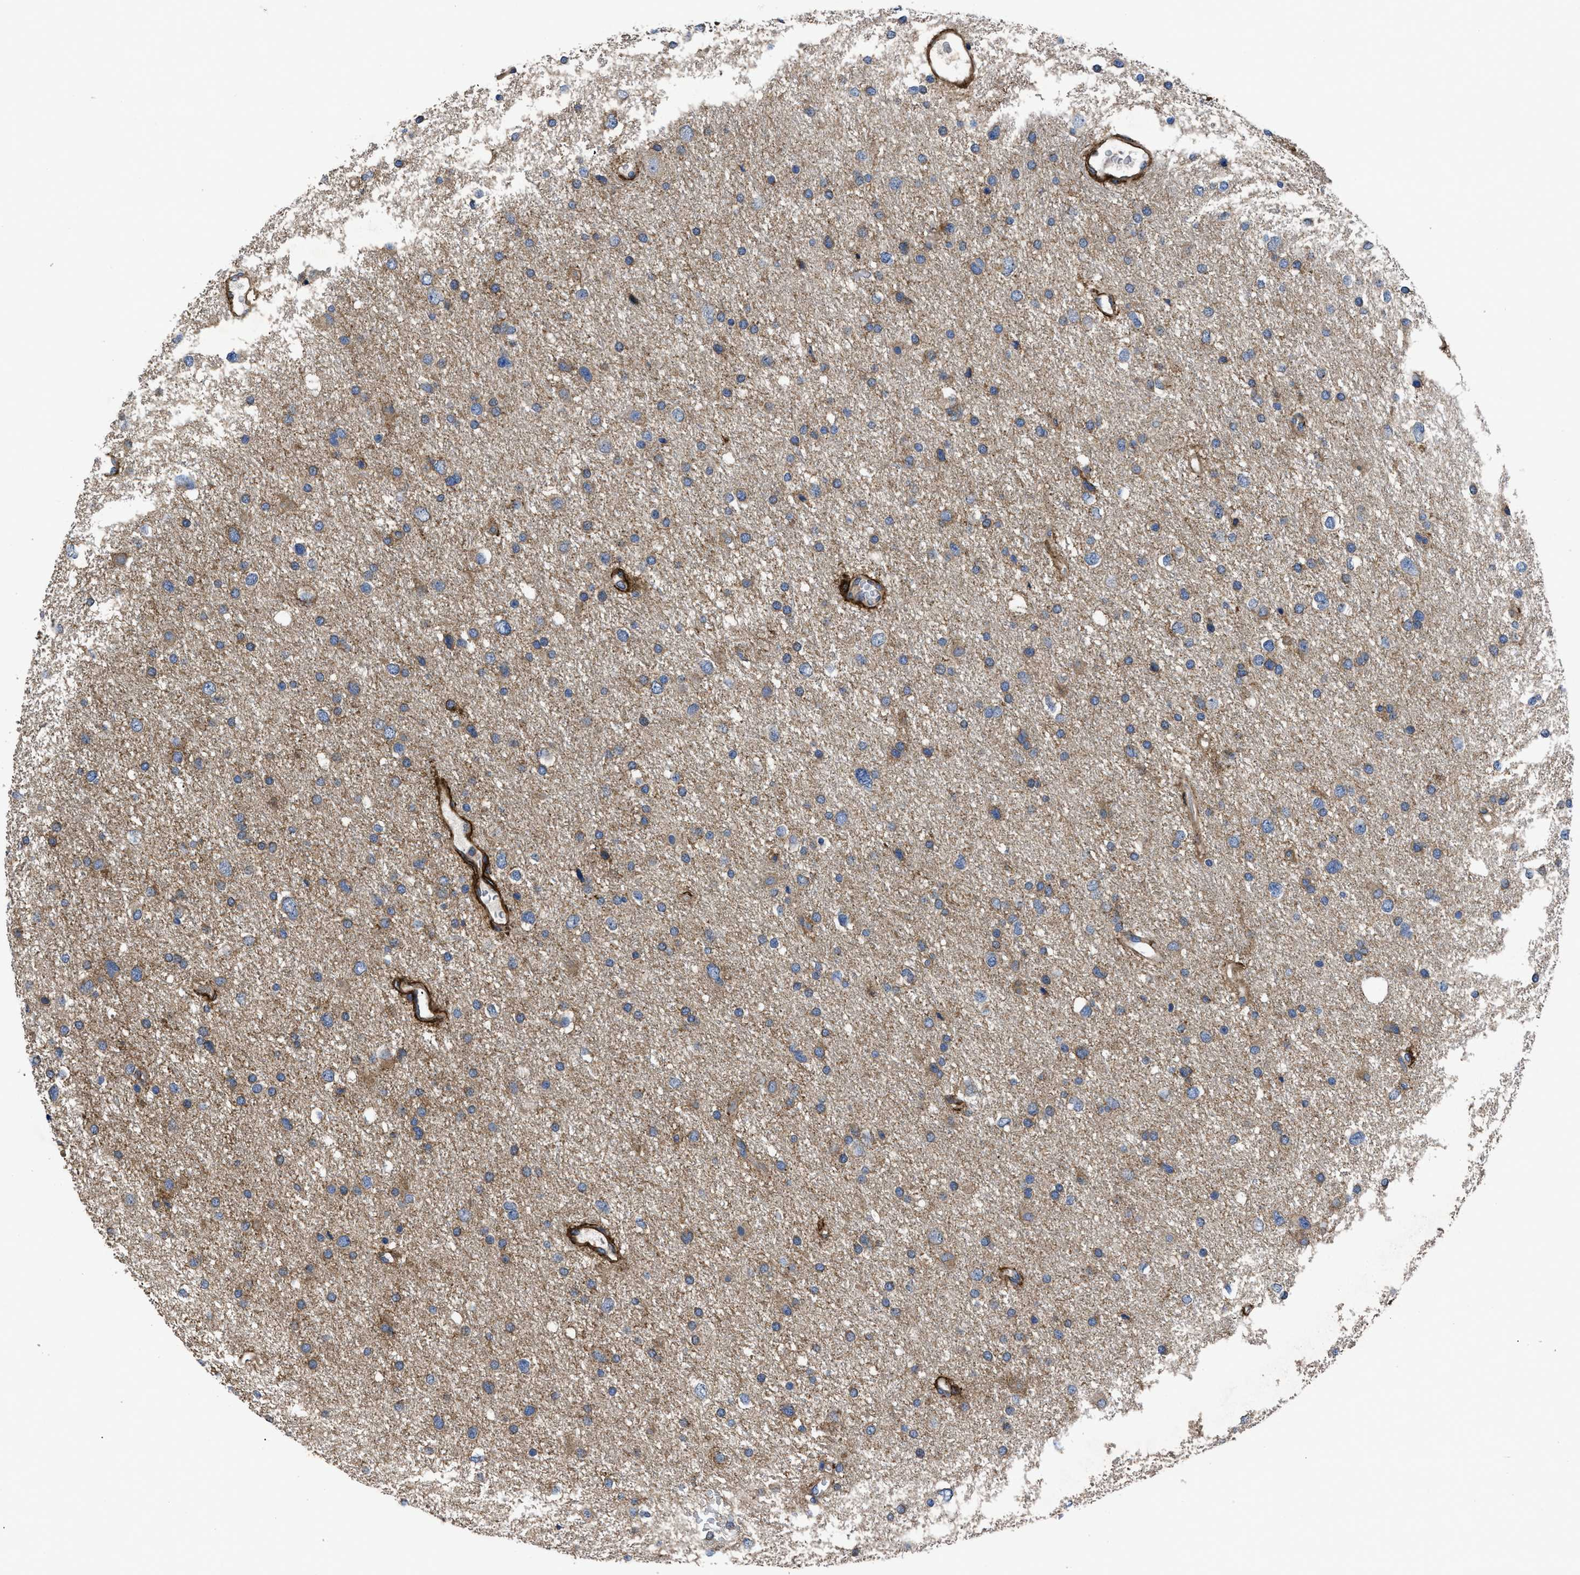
{"staining": {"intensity": "moderate", "quantity": "25%-75%", "location": "cytoplasmic/membranous"}, "tissue": "glioma", "cell_type": "Tumor cells", "image_type": "cancer", "snomed": [{"axis": "morphology", "description": "Glioma, malignant, Low grade"}, {"axis": "topography", "description": "Brain"}], "caption": "This is a photomicrograph of IHC staining of malignant low-grade glioma, which shows moderate staining in the cytoplasmic/membranous of tumor cells.", "gene": "NT5E", "patient": {"sex": "female", "age": 37}}